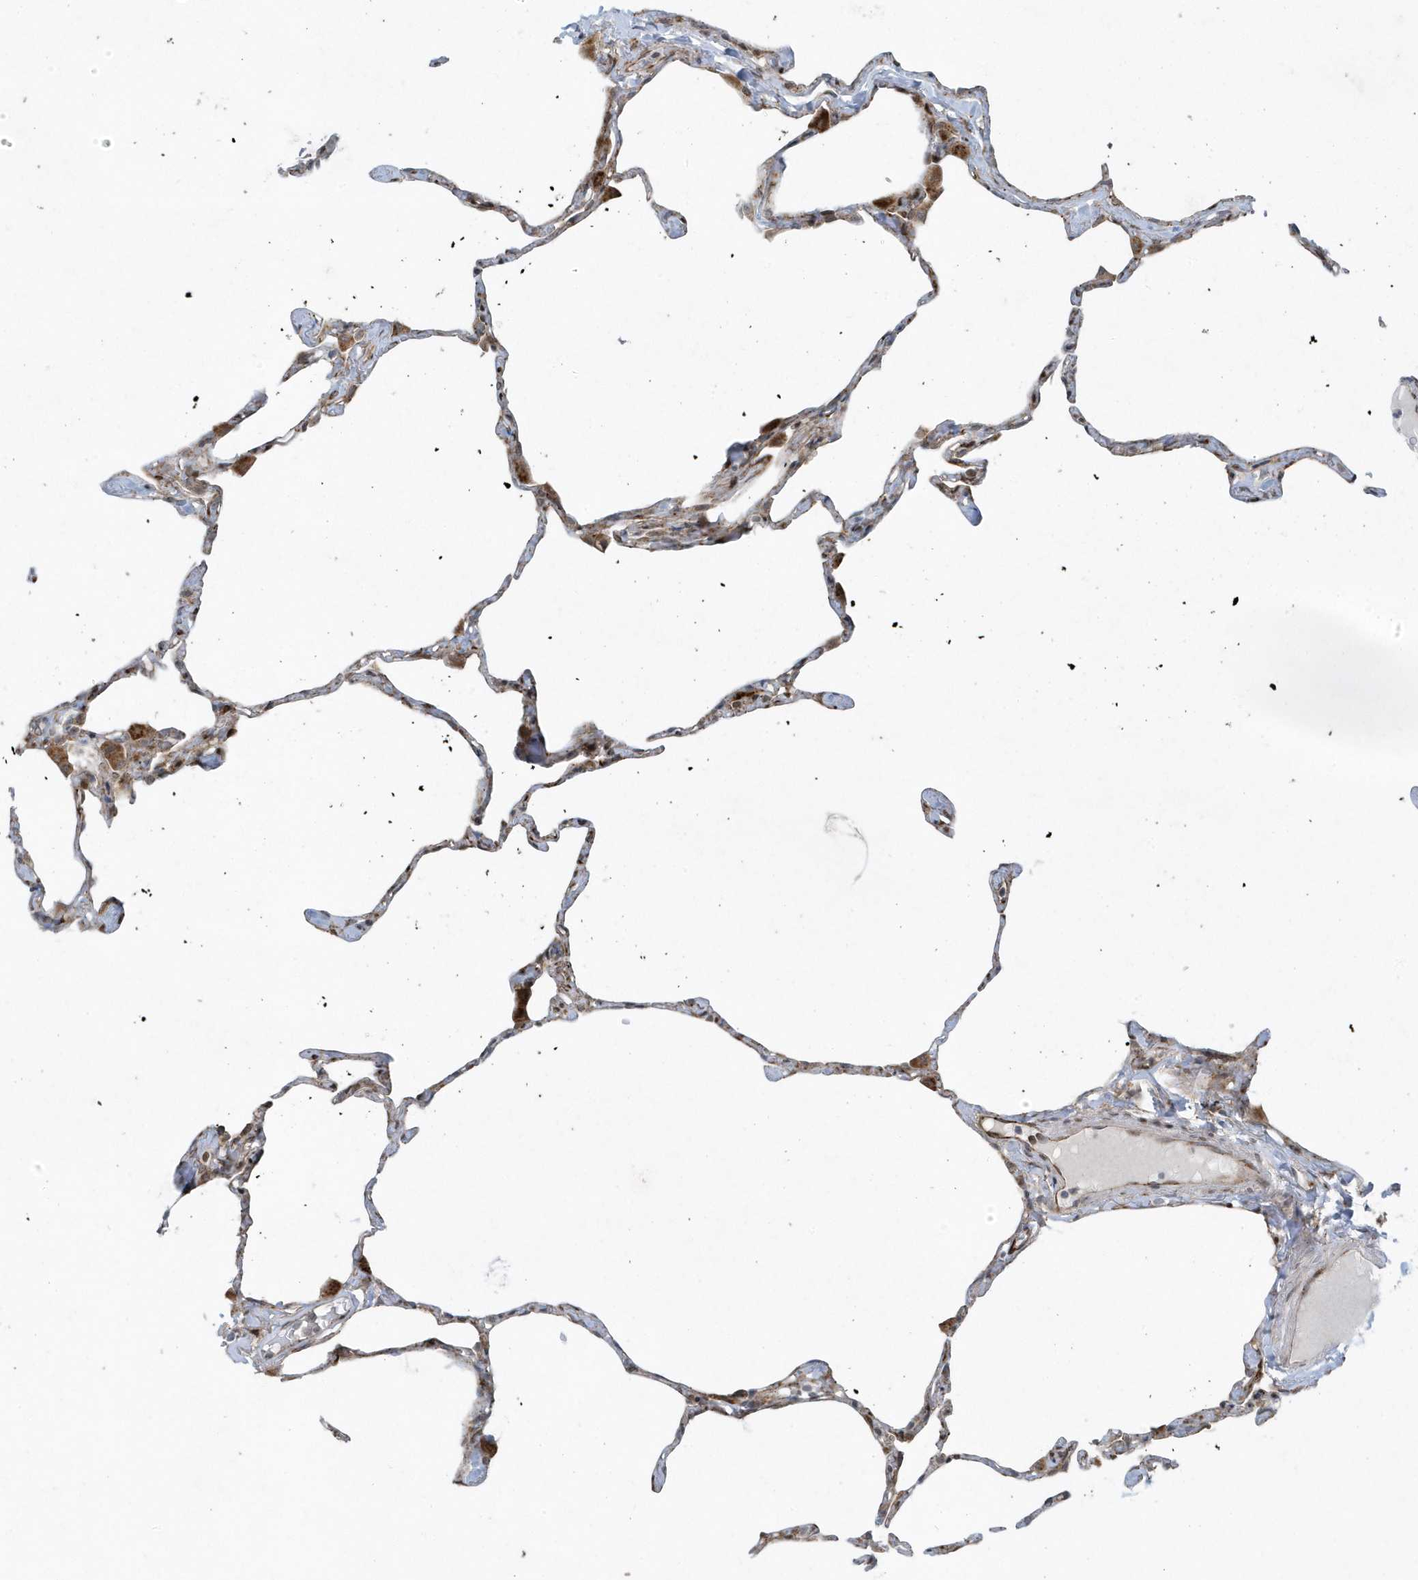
{"staining": {"intensity": "weak", "quantity": "25%-75%", "location": "cytoplasmic/membranous"}, "tissue": "lung", "cell_type": "Alveolar cells", "image_type": "normal", "snomed": [{"axis": "morphology", "description": "Normal tissue, NOS"}, {"axis": "topography", "description": "Lung"}], "caption": "Immunohistochemical staining of normal lung reveals 25%-75% levels of weak cytoplasmic/membranous protein expression in approximately 25%-75% of alveolar cells. (DAB = brown stain, brightfield microscopy at high magnification).", "gene": "FAM98A", "patient": {"sex": "male", "age": 65}}